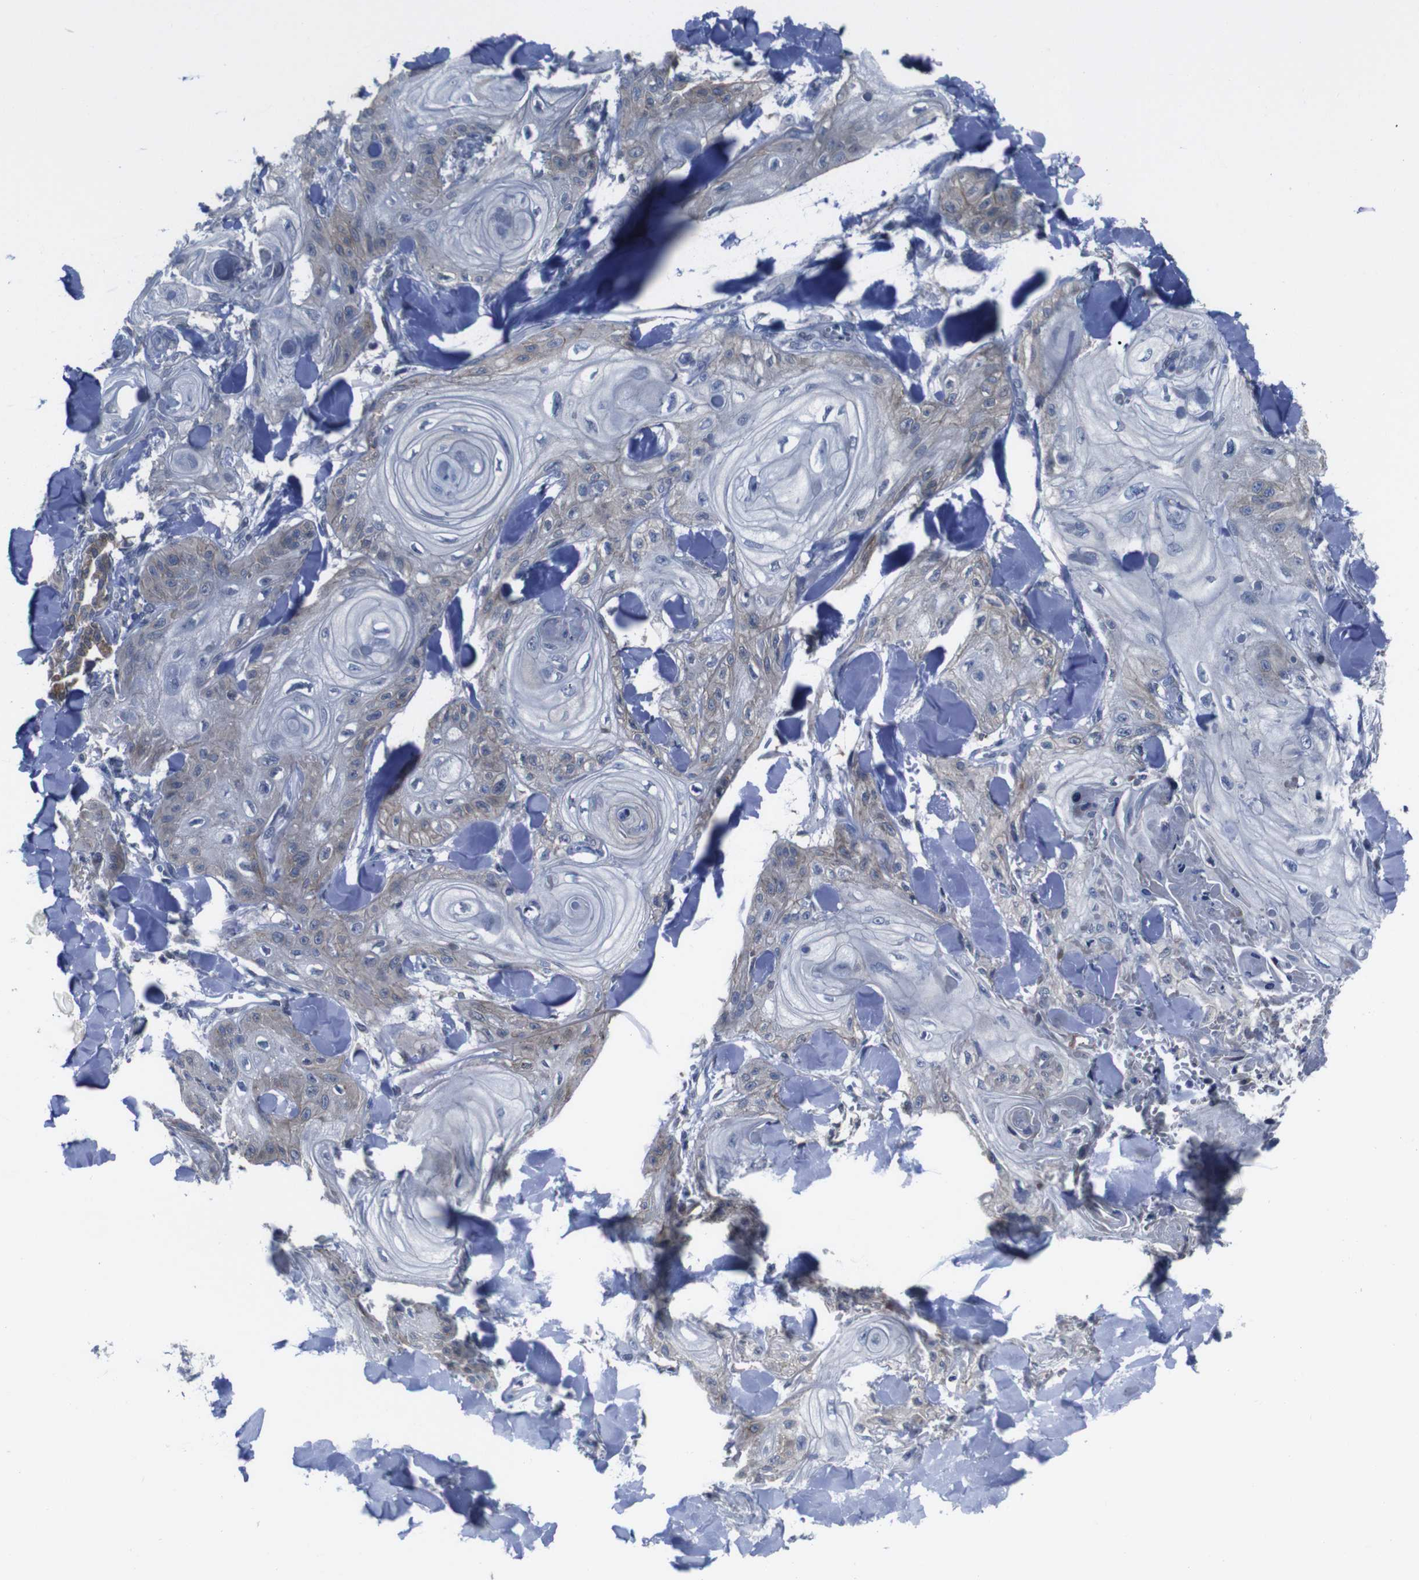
{"staining": {"intensity": "weak", "quantity": "25%-75%", "location": "cytoplasmic/membranous"}, "tissue": "skin cancer", "cell_type": "Tumor cells", "image_type": "cancer", "snomed": [{"axis": "morphology", "description": "Squamous cell carcinoma, NOS"}, {"axis": "topography", "description": "Skin"}], "caption": "Protein staining of skin cancer (squamous cell carcinoma) tissue displays weak cytoplasmic/membranous expression in approximately 25%-75% of tumor cells. (DAB IHC with brightfield microscopy, high magnification).", "gene": "SEMA4B", "patient": {"sex": "male", "age": 74}}